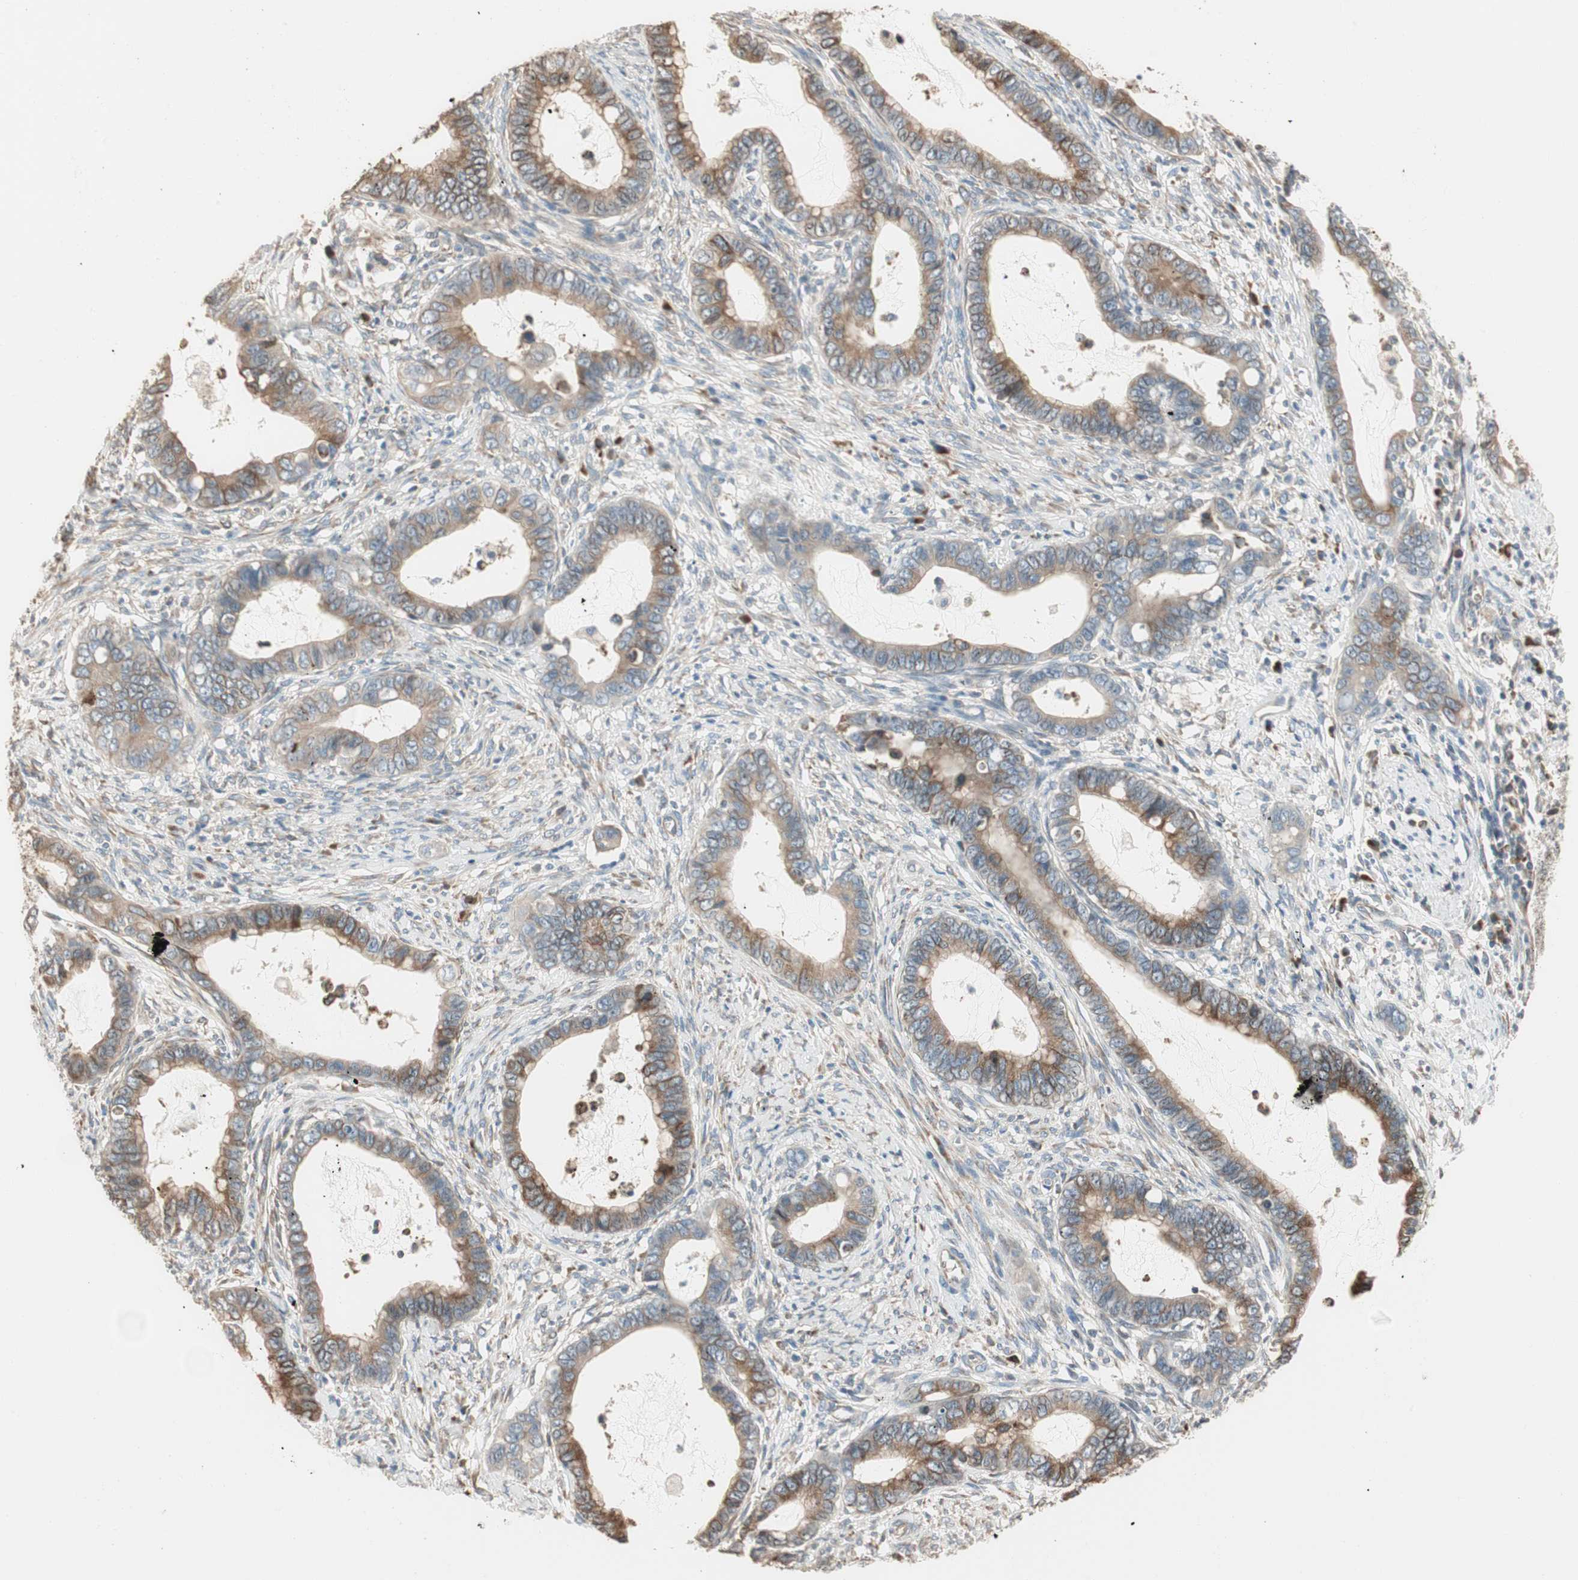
{"staining": {"intensity": "moderate", "quantity": "<25%", "location": "cytoplasmic/membranous"}, "tissue": "cervical cancer", "cell_type": "Tumor cells", "image_type": "cancer", "snomed": [{"axis": "morphology", "description": "Adenocarcinoma, NOS"}, {"axis": "topography", "description": "Cervix"}], "caption": "Cervical cancer (adenocarcinoma) stained with DAB (3,3'-diaminobenzidine) immunohistochemistry reveals low levels of moderate cytoplasmic/membranous expression in approximately <25% of tumor cells.", "gene": "NUCB2", "patient": {"sex": "female", "age": 44}}